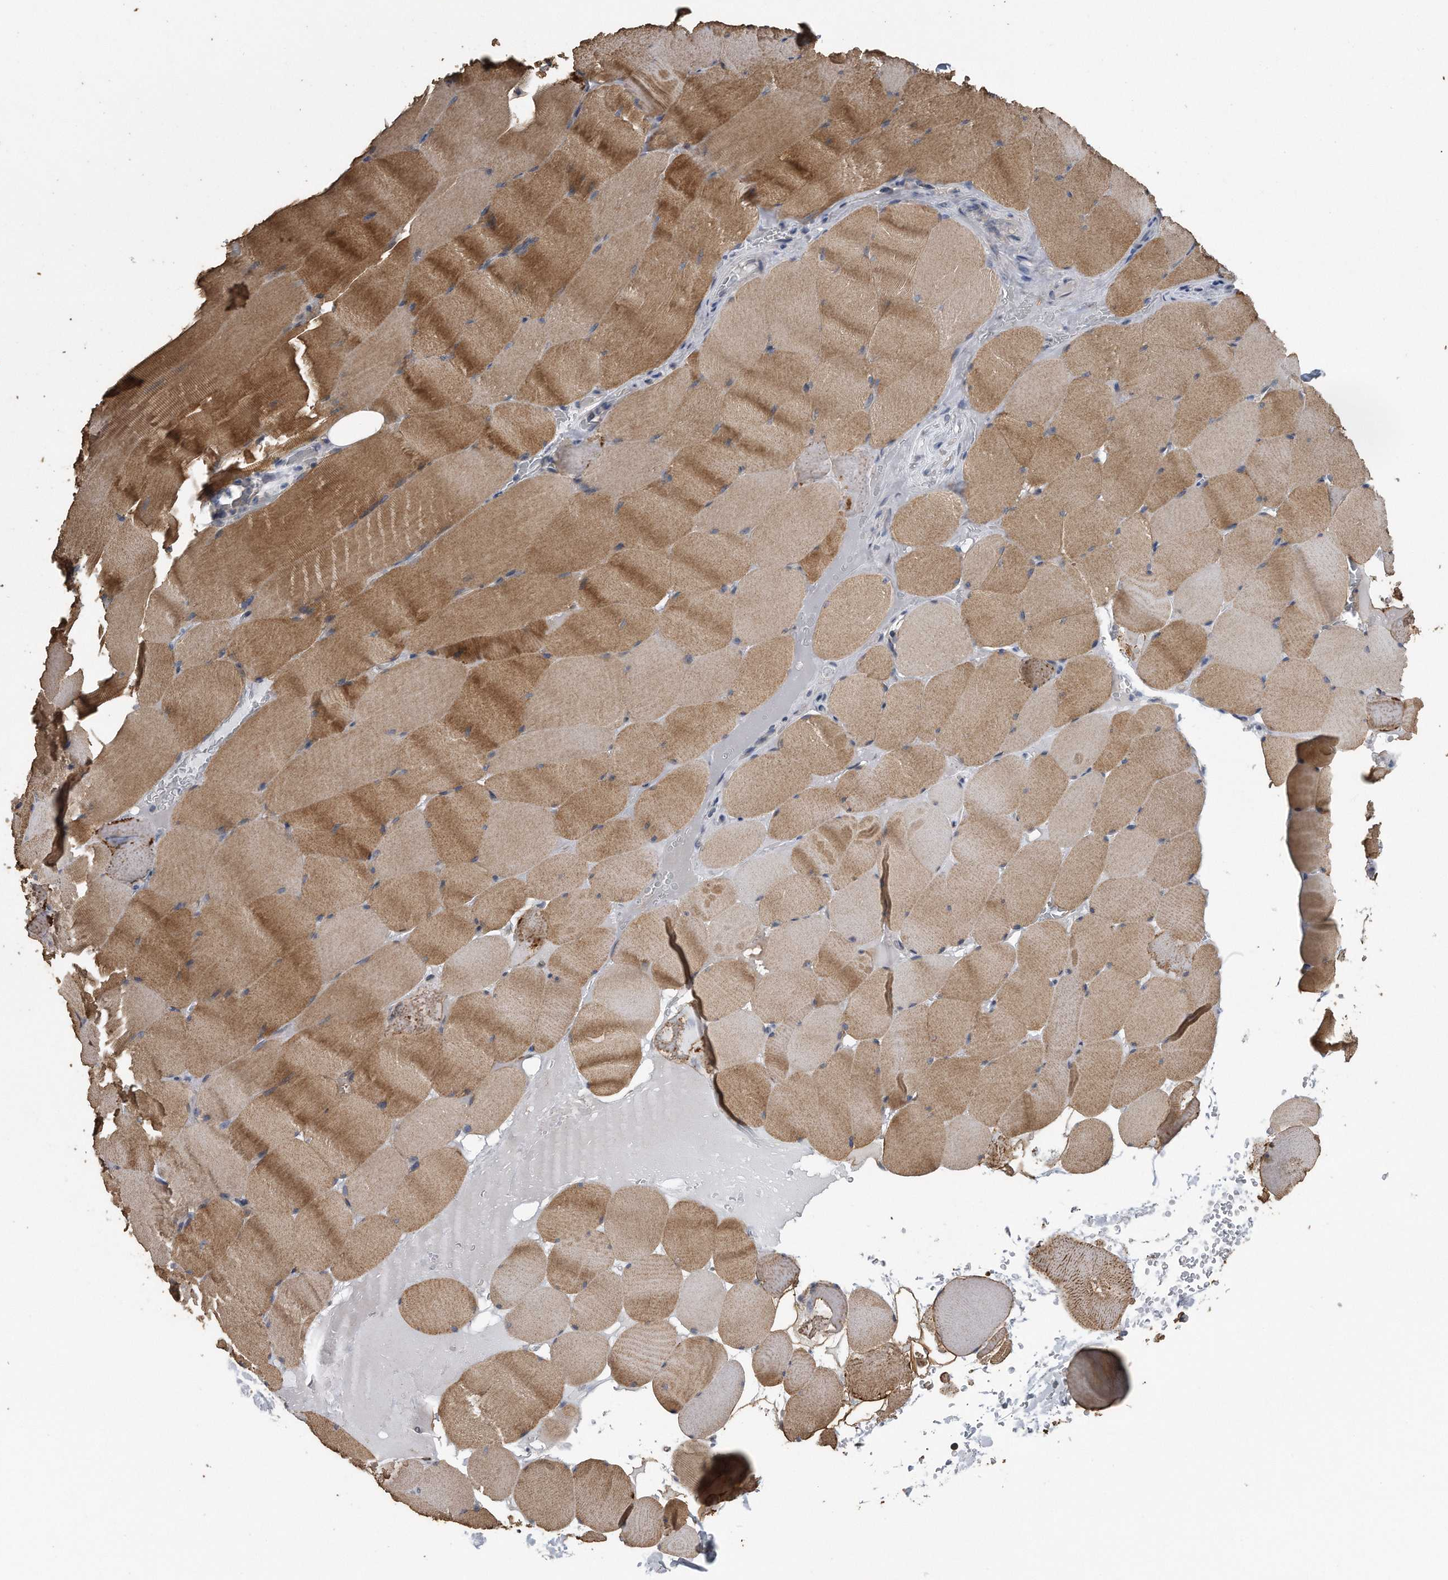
{"staining": {"intensity": "moderate", "quantity": "25%-75%", "location": "cytoplasmic/membranous"}, "tissue": "skeletal muscle", "cell_type": "Myocytes", "image_type": "normal", "snomed": [{"axis": "morphology", "description": "Normal tissue, NOS"}, {"axis": "topography", "description": "Skeletal muscle"}], "caption": "Brown immunohistochemical staining in benign skeletal muscle shows moderate cytoplasmic/membranous expression in approximately 25%-75% of myocytes.", "gene": "PCLO", "patient": {"sex": "male", "age": 62}}